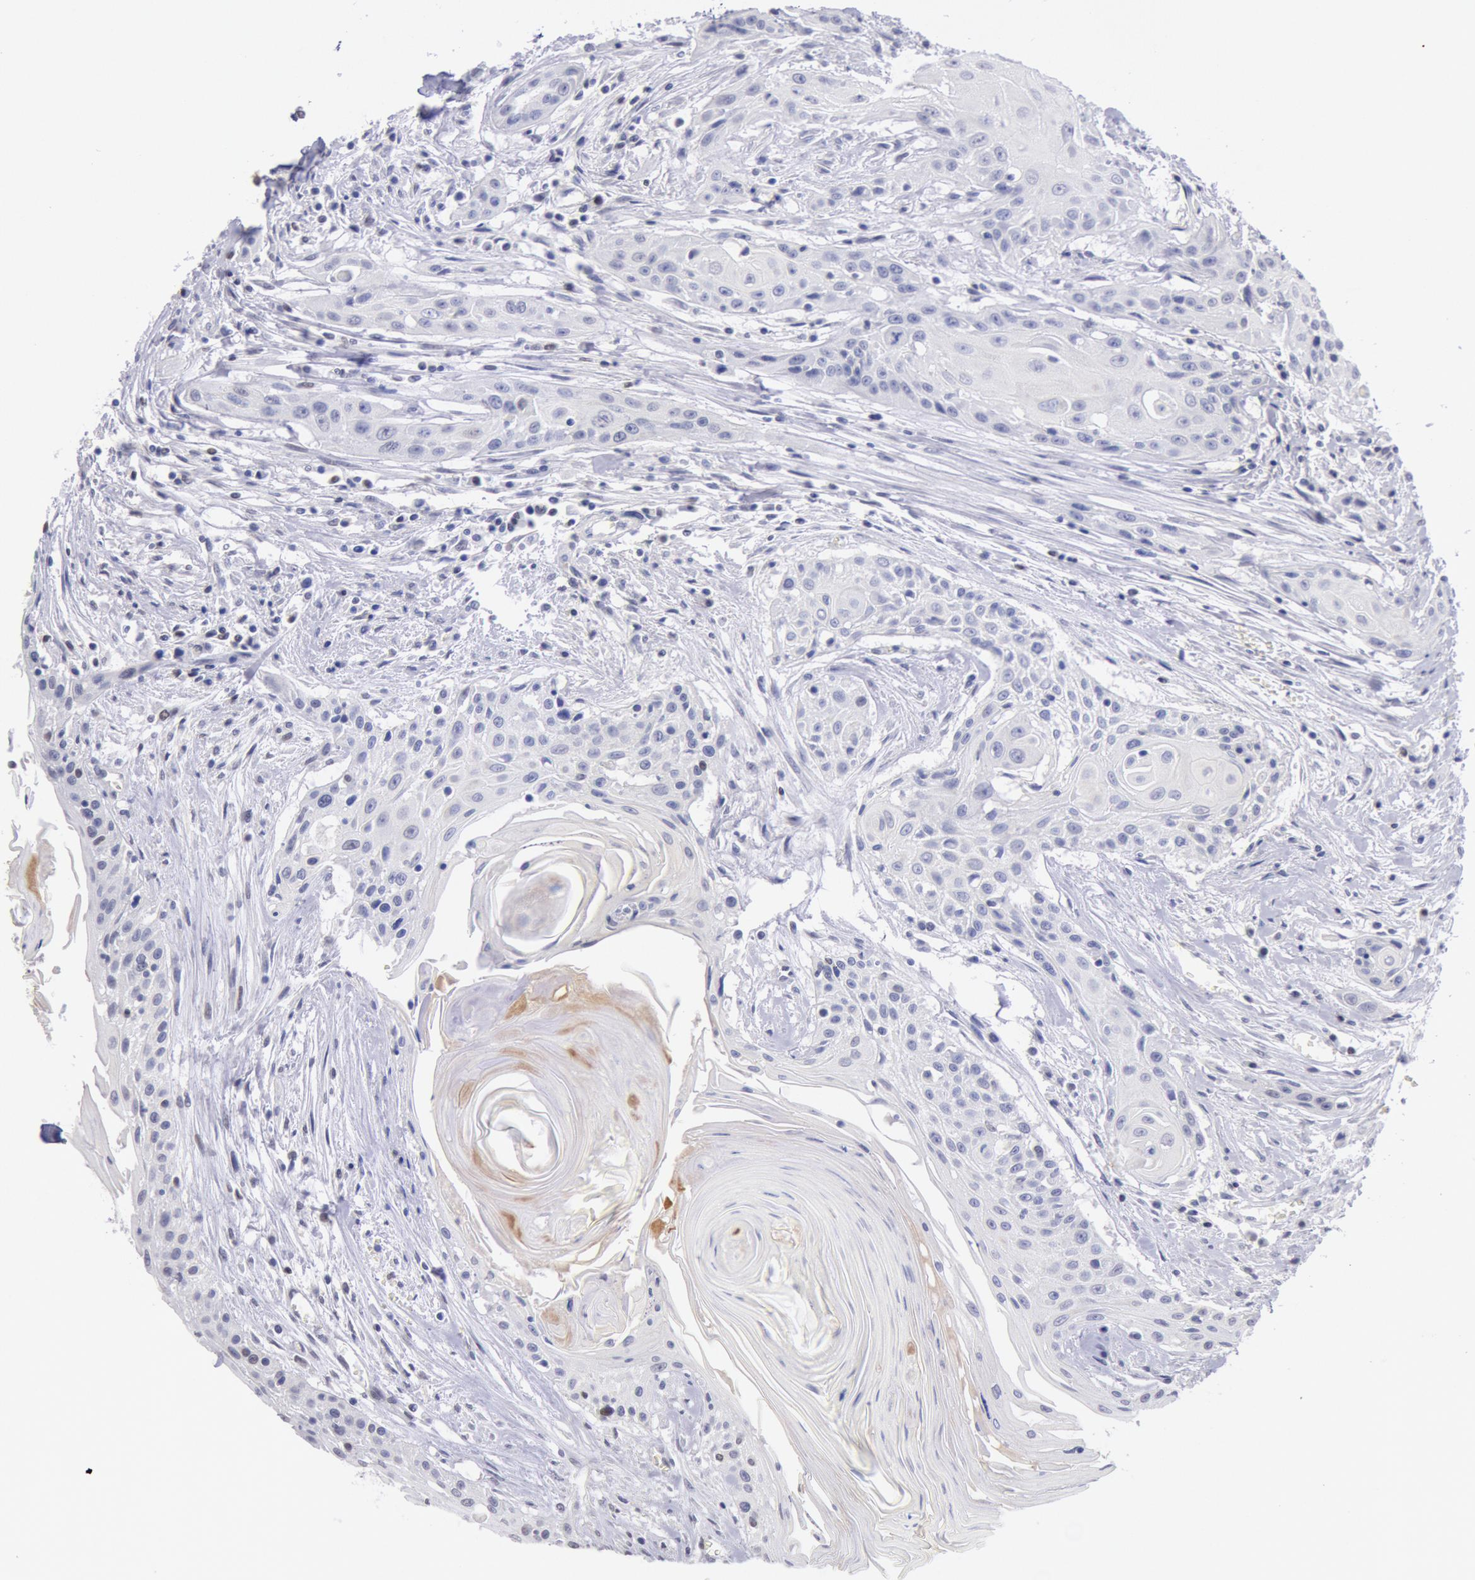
{"staining": {"intensity": "negative", "quantity": "none", "location": "none"}, "tissue": "head and neck cancer", "cell_type": "Tumor cells", "image_type": "cancer", "snomed": [{"axis": "morphology", "description": "Squamous cell carcinoma, NOS"}, {"axis": "morphology", "description": "Squamous cell carcinoma, metastatic, NOS"}, {"axis": "topography", "description": "Lymph node"}, {"axis": "topography", "description": "Salivary gland"}, {"axis": "topography", "description": "Head-Neck"}], "caption": "There is no significant expression in tumor cells of head and neck metastatic squamous cell carcinoma. (DAB (3,3'-diaminobenzidine) IHC visualized using brightfield microscopy, high magnification).", "gene": "MYH7", "patient": {"sex": "female", "age": 74}}